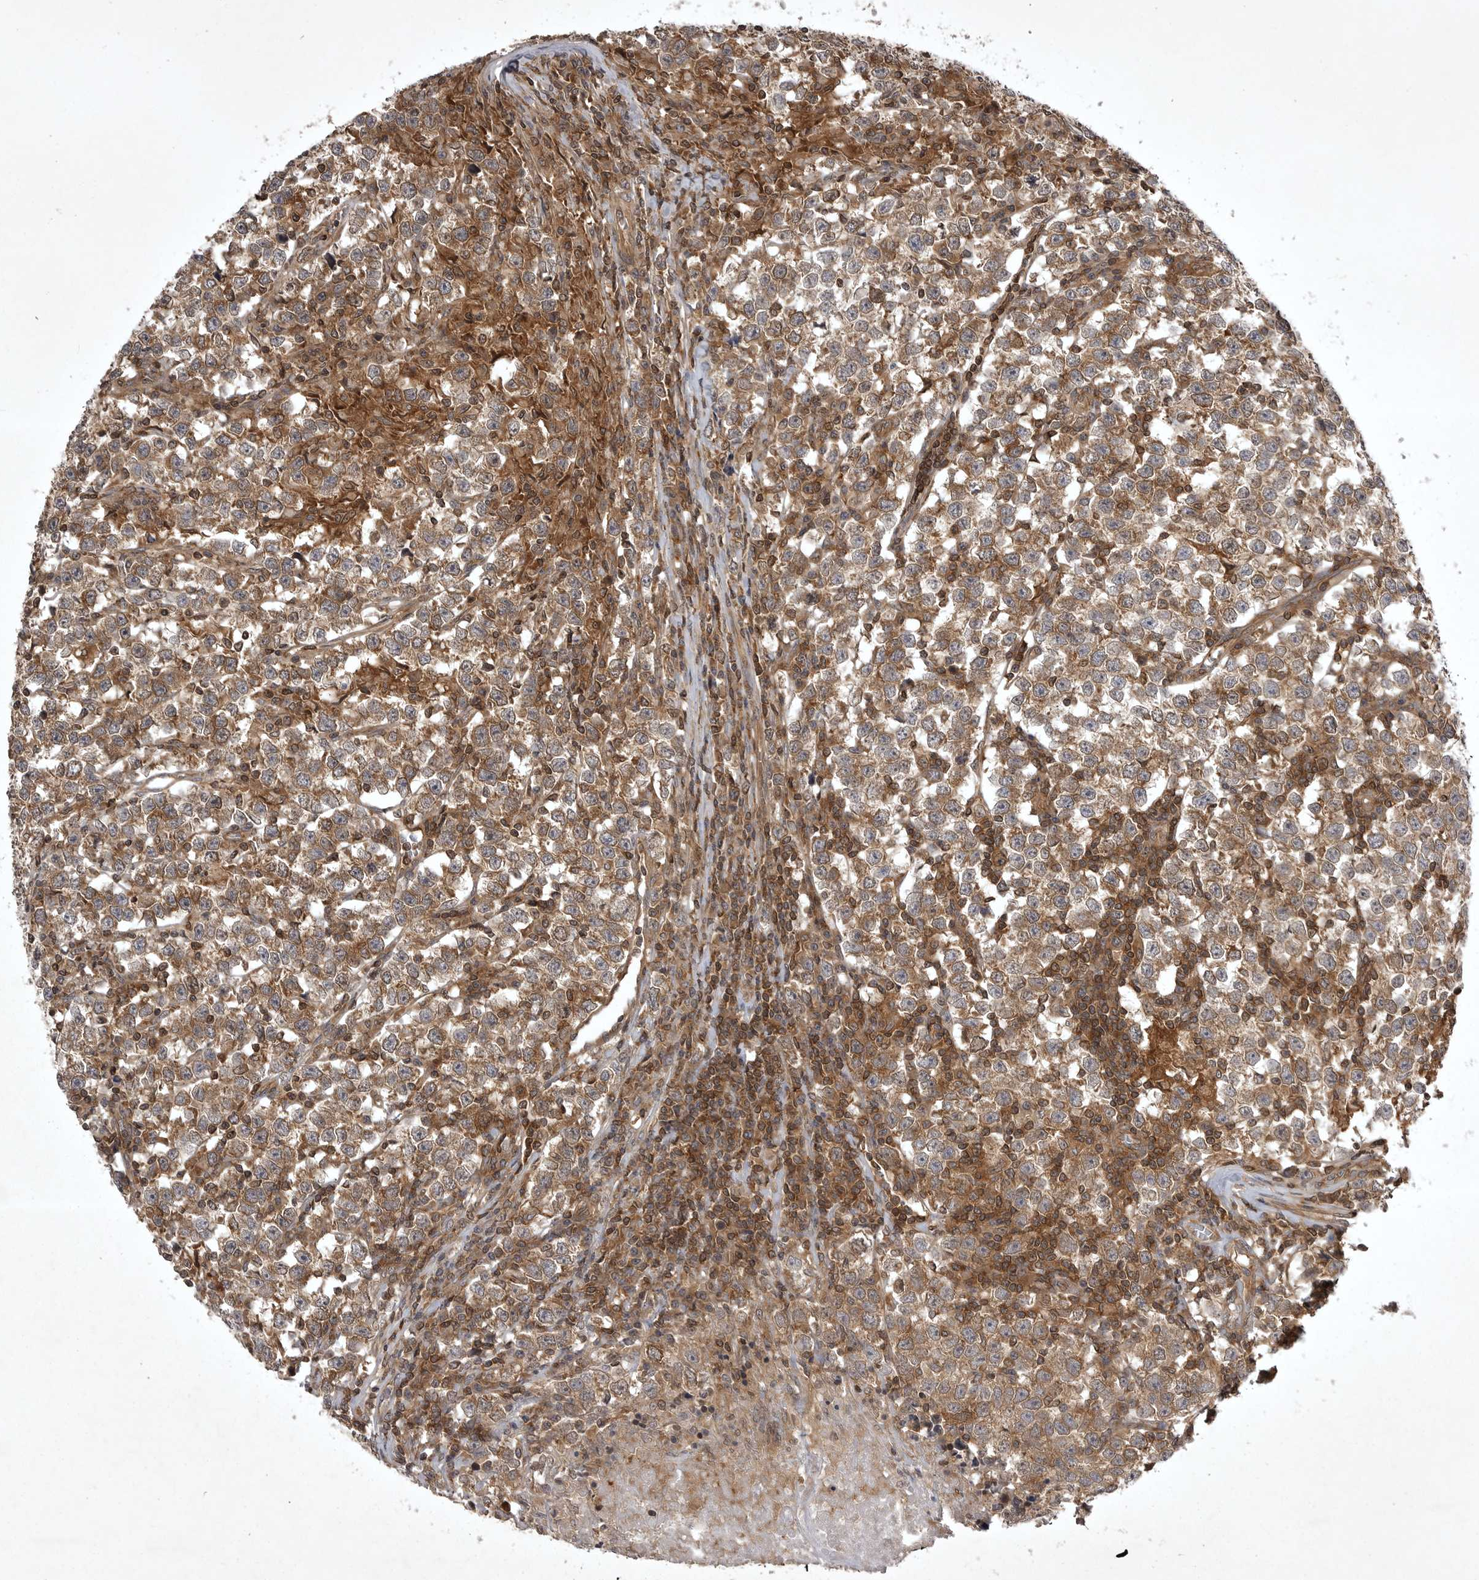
{"staining": {"intensity": "moderate", "quantity": ">75%", "location": "cytoplasmic/membranous"}, "tissue": "testis cancer", "cell_type": "Tumor cells", "image_type": "cancer", "snomed": [{"axis": "morphology", "description": "Normal tissue, NOS"}, {"axis": "morphology", "description": "Seminoma, NOS"}, {"axis": "topography", "description": "Testis"}], "caption": "Immunohistochemical staining of testis cancer displays moderate cytoplasmic/membranous protein staining in approximately >75% of tumor cells. The staining was performed using DAB (3,3'-diaminobenzidine) to visualize the protein expression in brown, while the nuclei were stained in blue with hematoxylin (Magnification: 20x).", "gene": "STK24", "patient": {"sex": "male", "age": 43}}